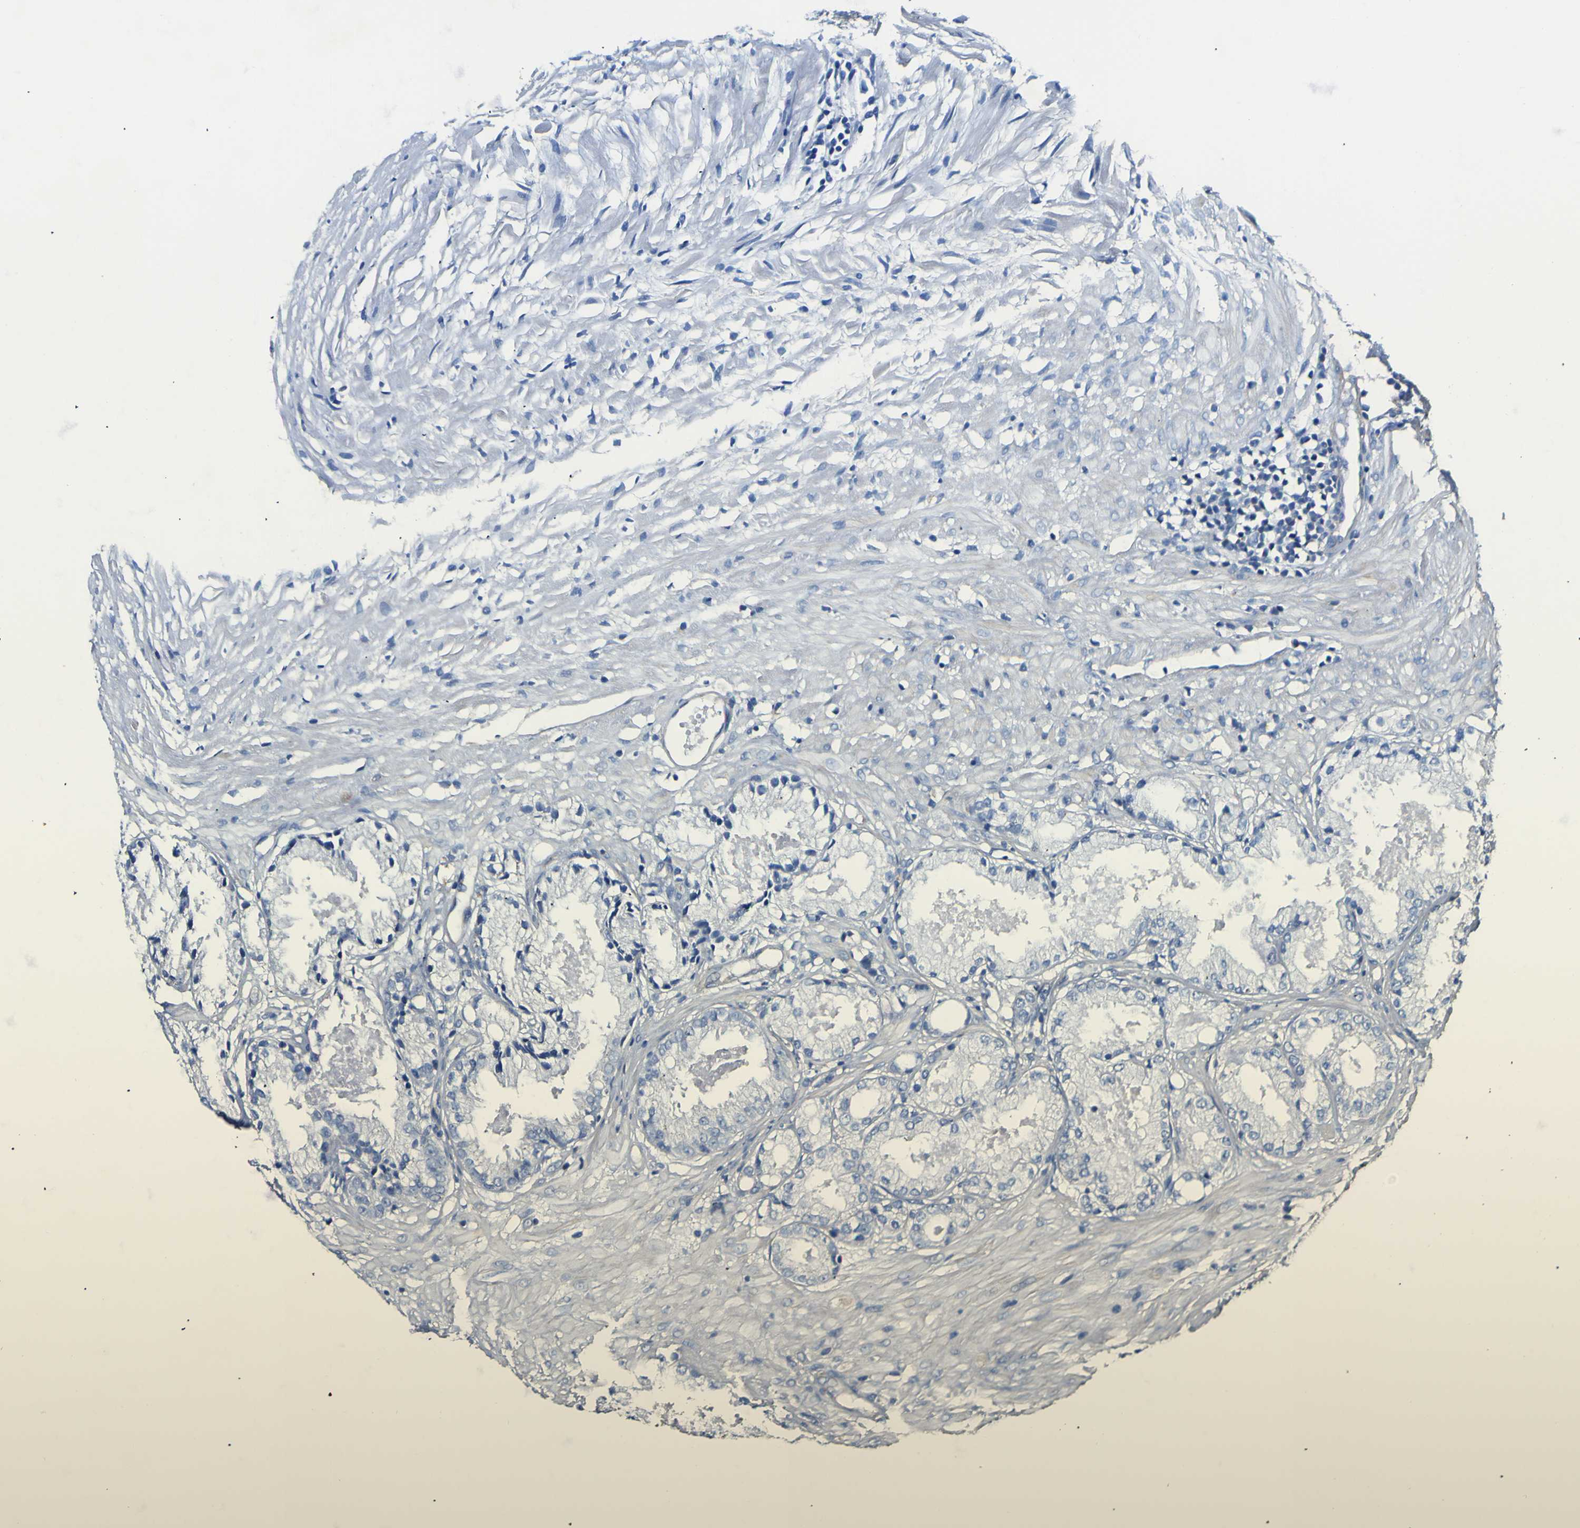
{"staining": {"intensity": "weak", "quantity": "25%-75%", "location": "cytoplasmic/membranous"}, "tissue": "prostate cancer", "cell_type": "Tumor cells", "image_type": "cancer", "snomed": [{"axis": "morphology", "description": "Adenocarcinoma, Low grade"}, {"axis": "topography", "description": "Prostate"}], "caption": "A micrograph of human adenocarcinoma (low-grade) (prostate) stained for a protein demonstrates weak cytoplasmic/membranous brown staining in tumor cells.", "gene": "ALDH18A1", "patient": {"sex": "male", "age": 72}}